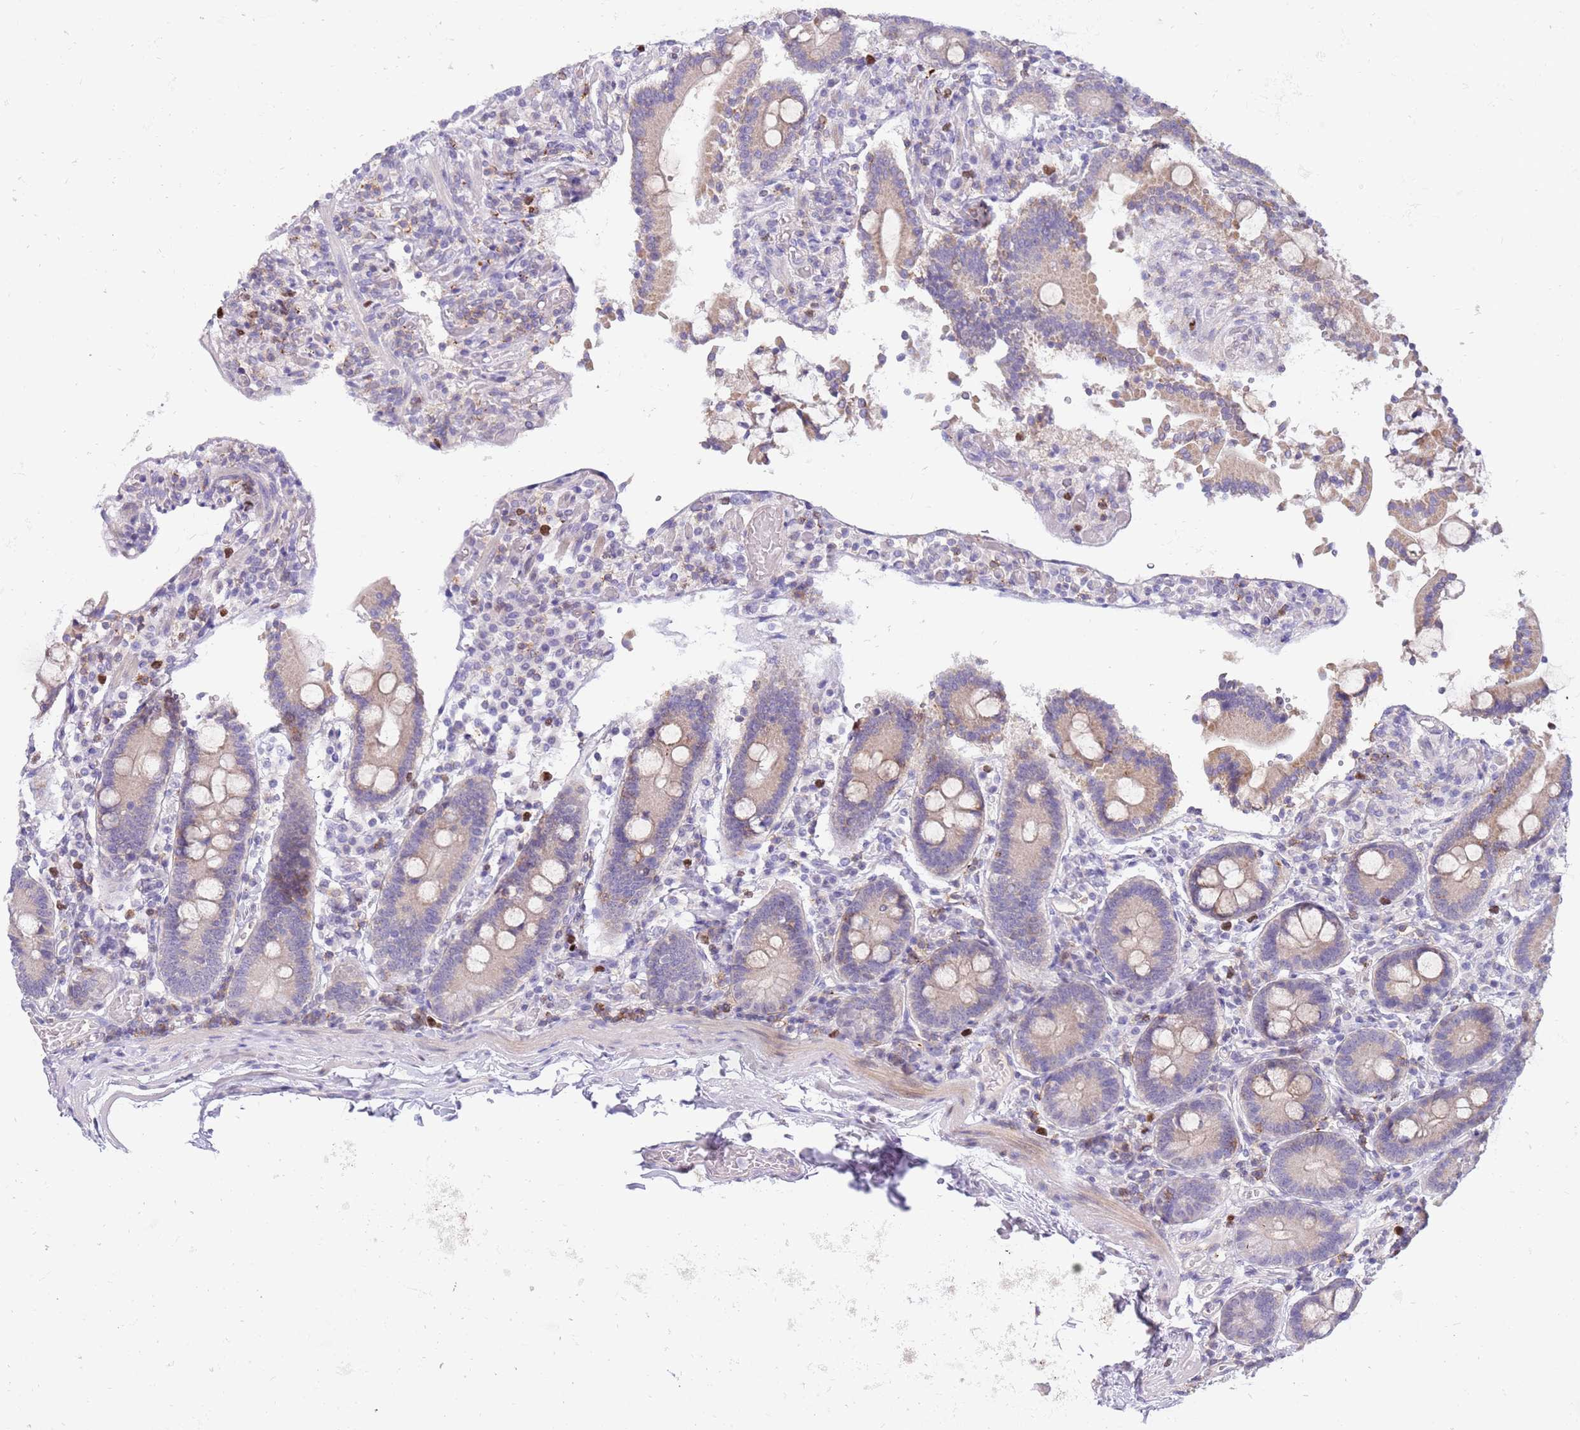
{"staining": {"intensity": "weak", "quantity": ">75%", "location": "cytoplasmic/membranous"}, "tissue": "duodenum", "cell_type": "Glandular cells", "image_type": "normal", "snomed": [{"axis": "morphology", "description": "Normal tissue, NOS"}, {"axis": "topography", "description": "Duodenum"}], "caption": "A high-resolution photomicrograph shows immunohistochemistry (IHC) staining of unremarkable duodenum, which demonstrates weak cytoplasmic/membranous positivity in approximately >75% of glandular cells.", "gene": "STK25", "patient": {"sex": "male", "age": 55}}